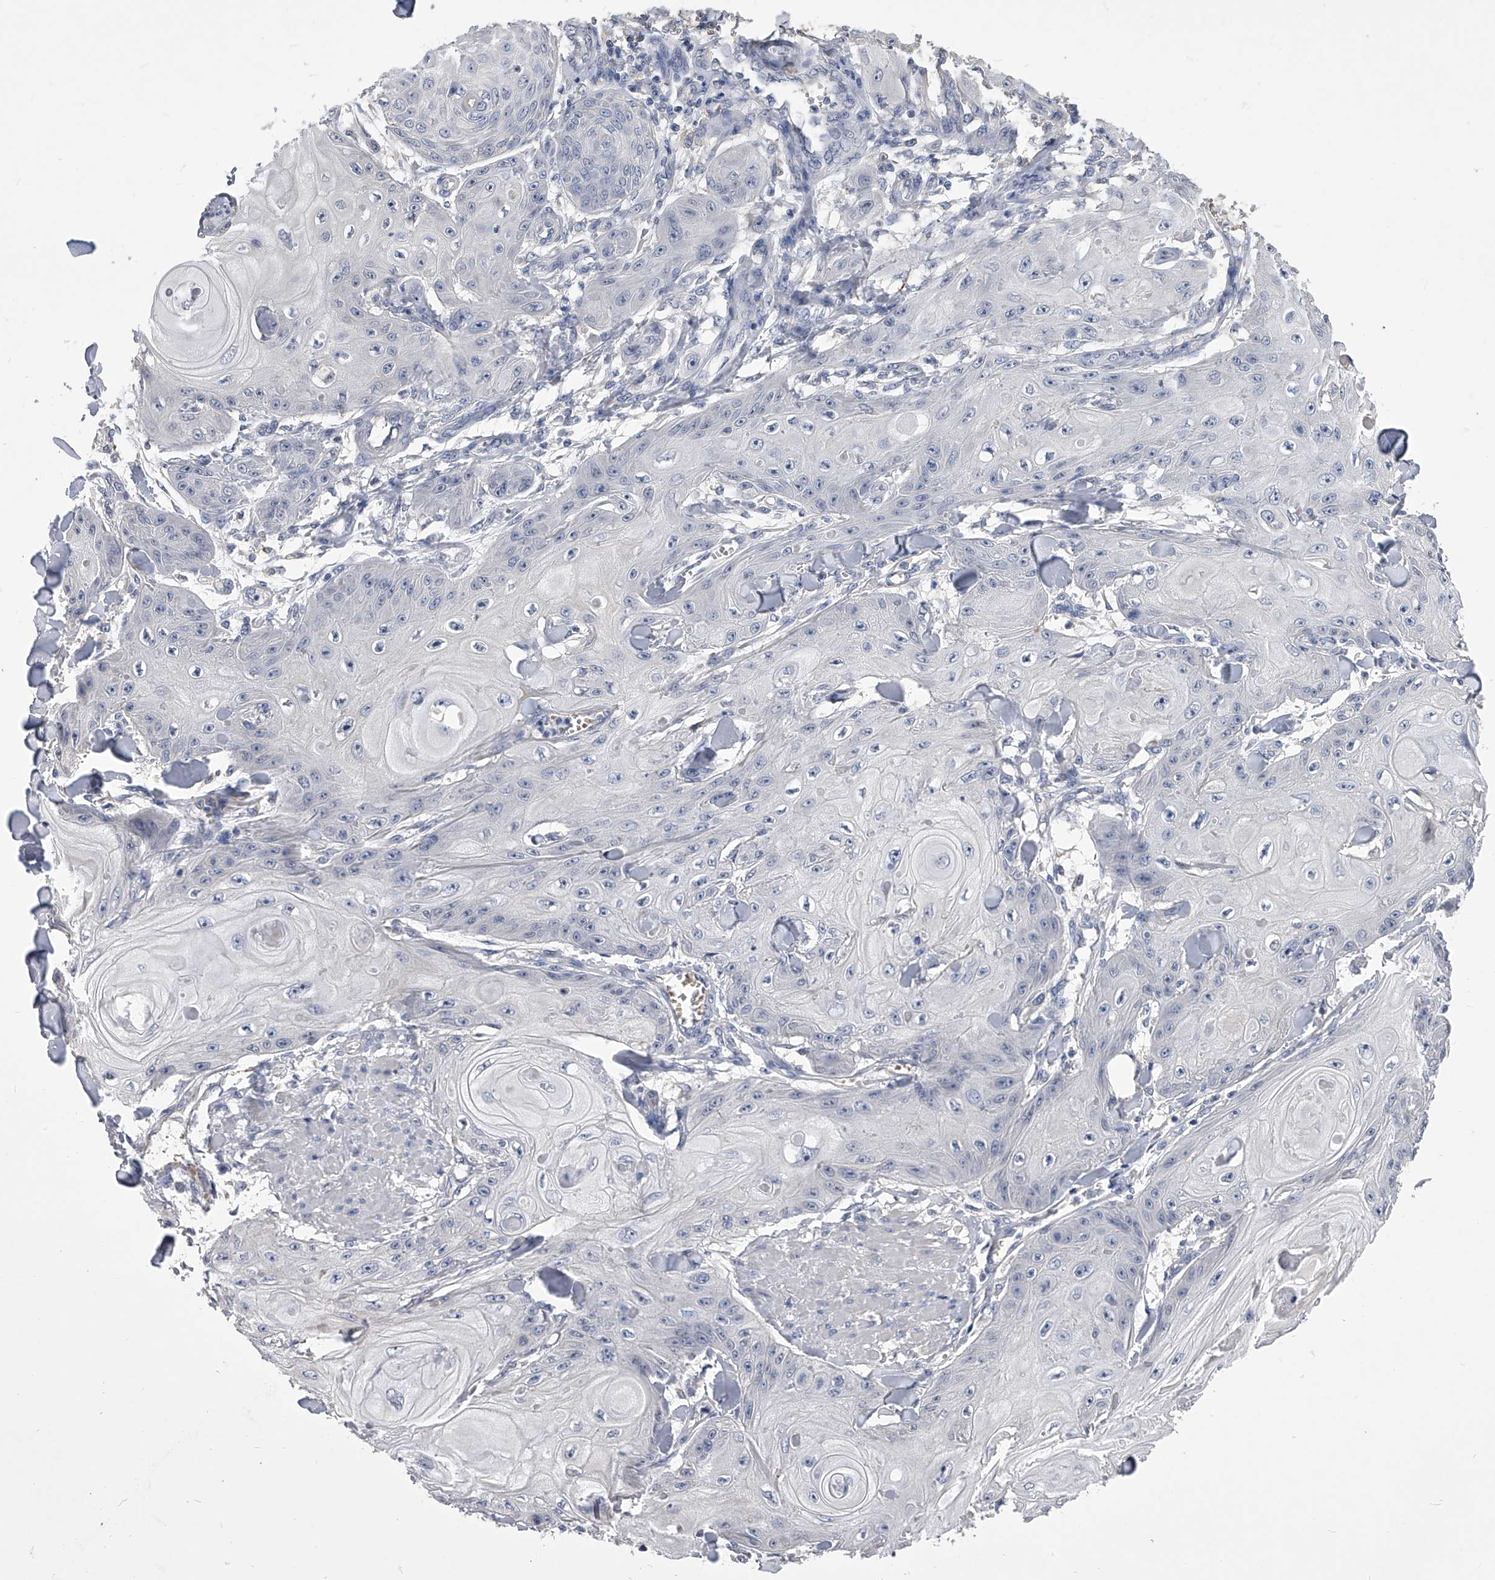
{"staining": {"intensity": "negative", "quantity": "none", "location": "none"}, "tissue": "skin cancer", "cell_type": "Tumor cells", "image_type": "cancer", "snomed": [{"axis": "morphology", "description": "Squamous cell carcinoma, NOS"}, {"axis": "topography", "description": "Skin"}], "caption": "Human skin squamous cell carcinoma stained for a protein using IHC displays no positivity in tumor cells.", "gene": "MDN1", "patient": {"sex": "male", "age": 74}}